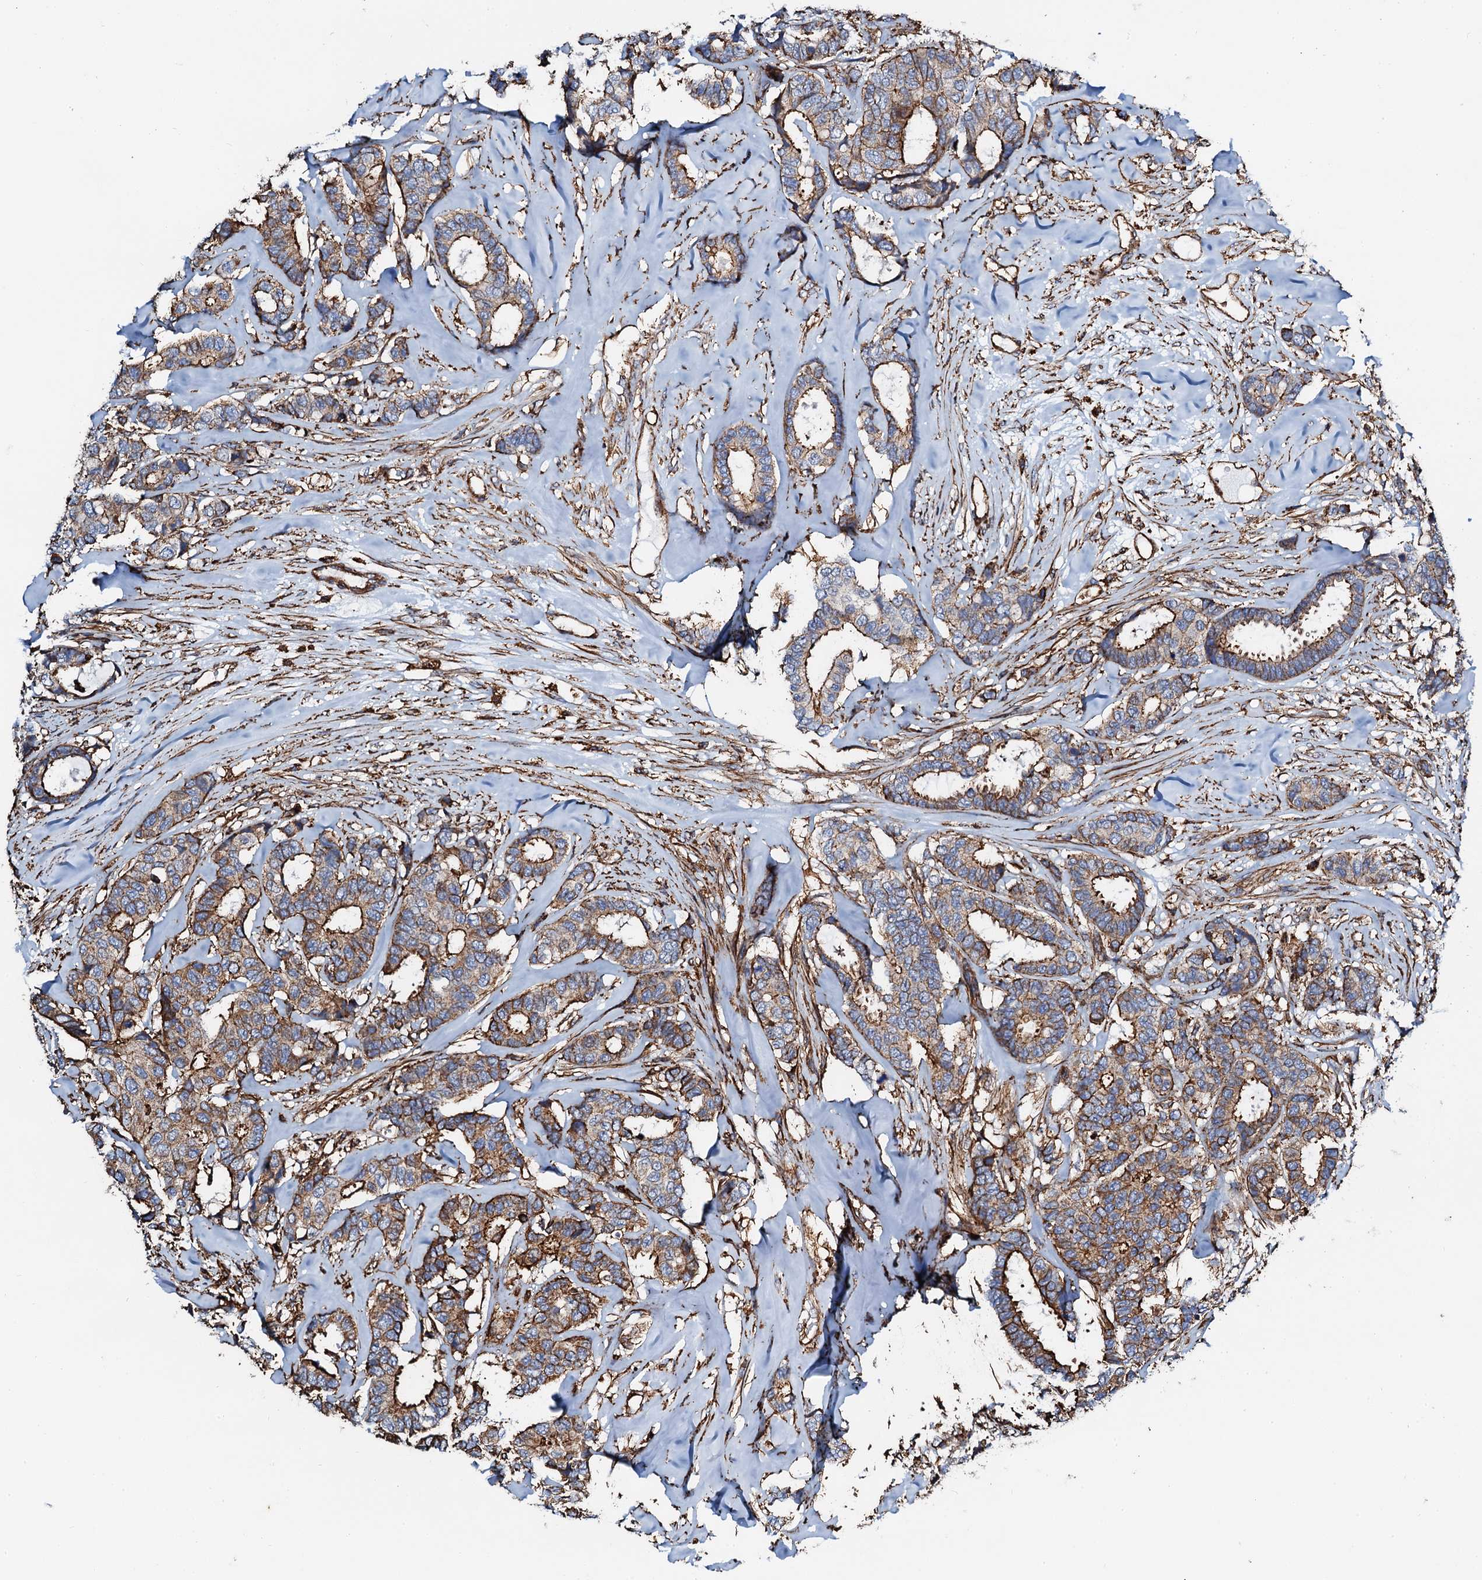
{"staining": {"intensity": "moderate", "quantity": ">75%", "location": "cytoplasmic/membranous"}, "tissue": "breast cancer", "cell_type": "Tumor cells", "image_type": "cancer", "snomed": [{"axis": "morphology", "description": "Duct carcinoma"}, {"axis": "topography", "description": "Breast"}], "caption": "A brown stain highlights moderate cytoplasmic/membranous staining of a protein in human breast cancer (invasive ductal carcinoma) tumor cells.", "gene": "INTS10", "patient": {"sex": "female", "age": 87}}